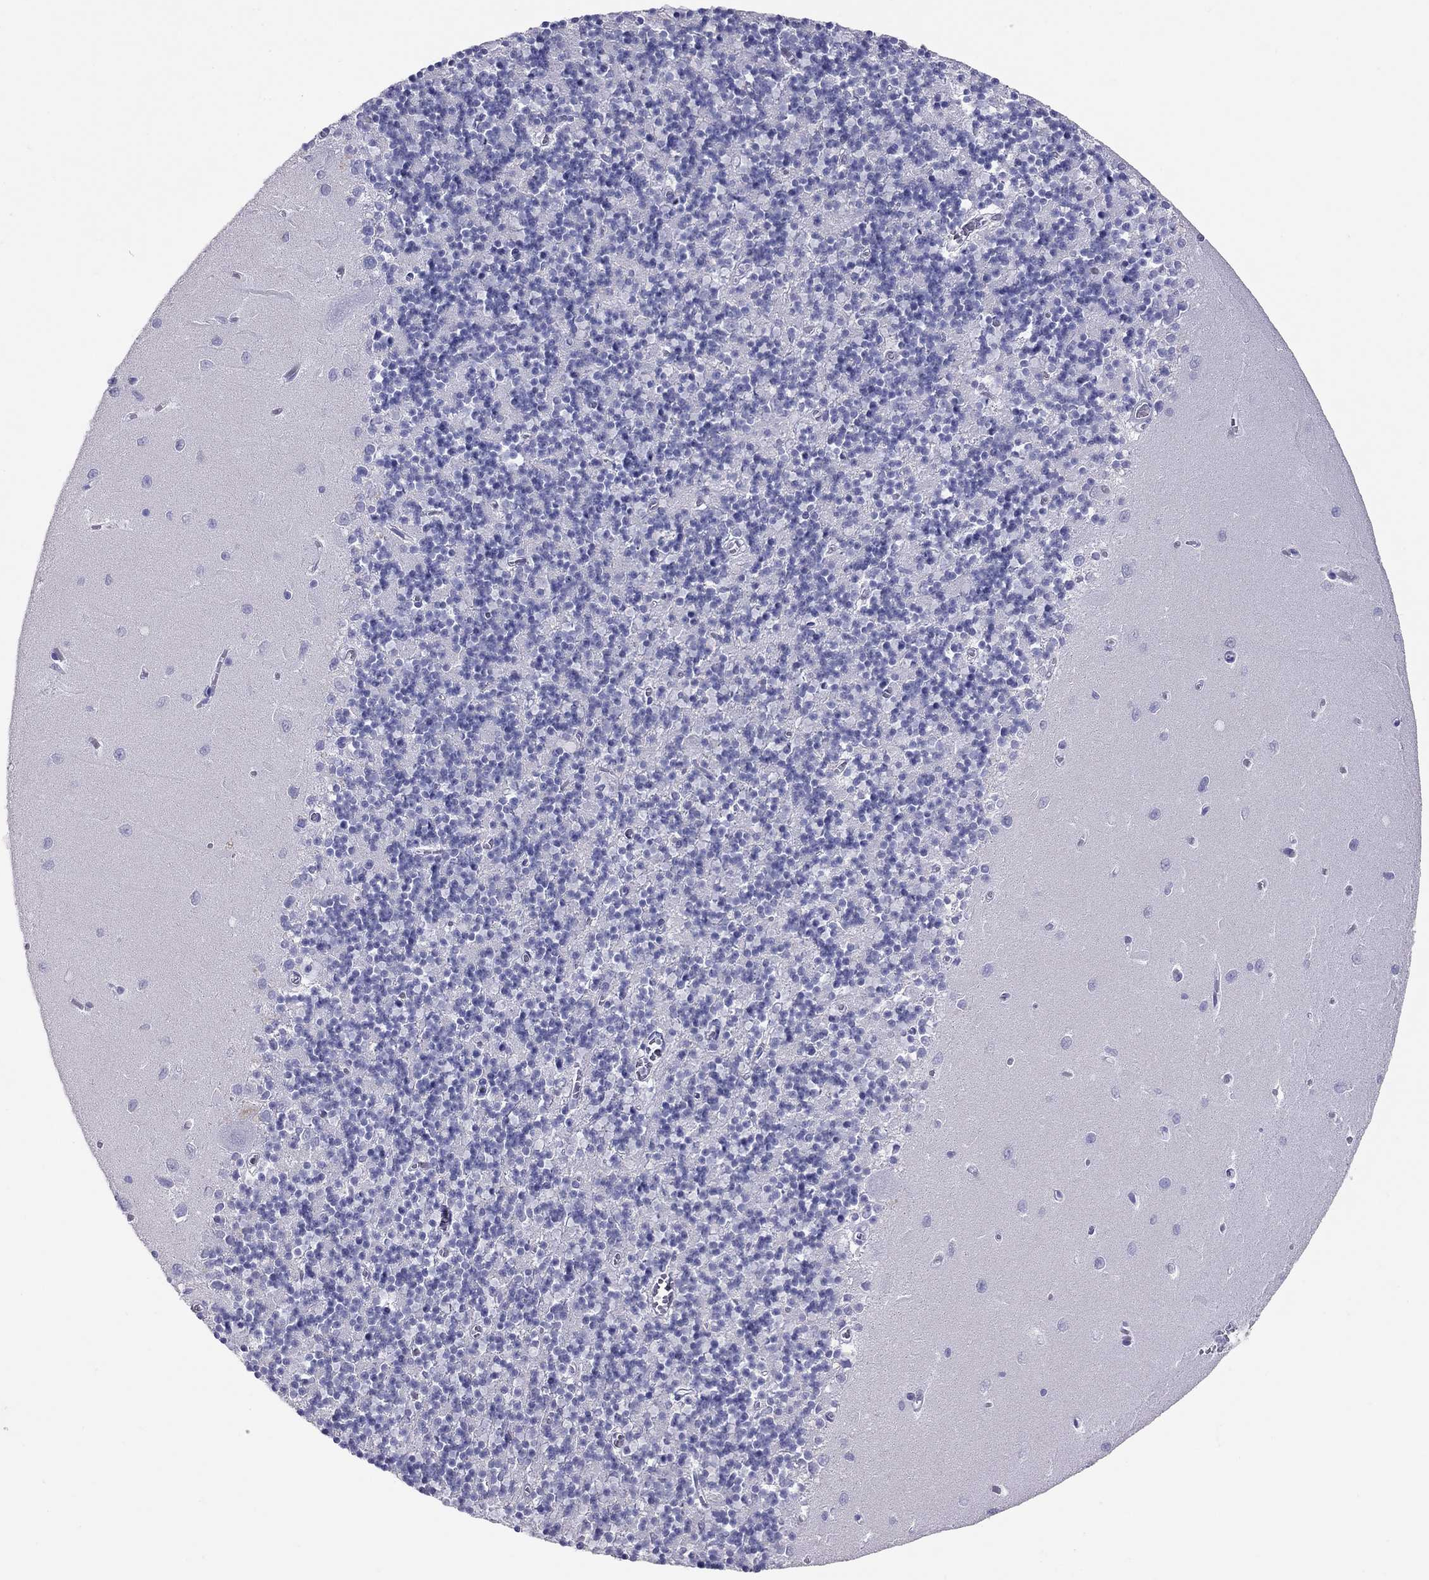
{"staining": {"intensity": "negative", "quantity": "none", "location": "none"}, "tissue": "cerebellum", "cell_type": "Cells in granular layer", "image_type": "normal", "snomed": [{"axis": "morphology", "description": "Normal tissue, NOS"}, {"axis": "topography", "description": "Cerebellum"}], "caption": "Immunohistochemistry photomicrograph of unremarkable cerebellum: cerebellum stained with DAB (3,3'-diaminobenzidine) reveals no significant protein positivity in cells in granular layer.", "gene": "PSMB11", "patient": {"sex": "female", "age": 64}}